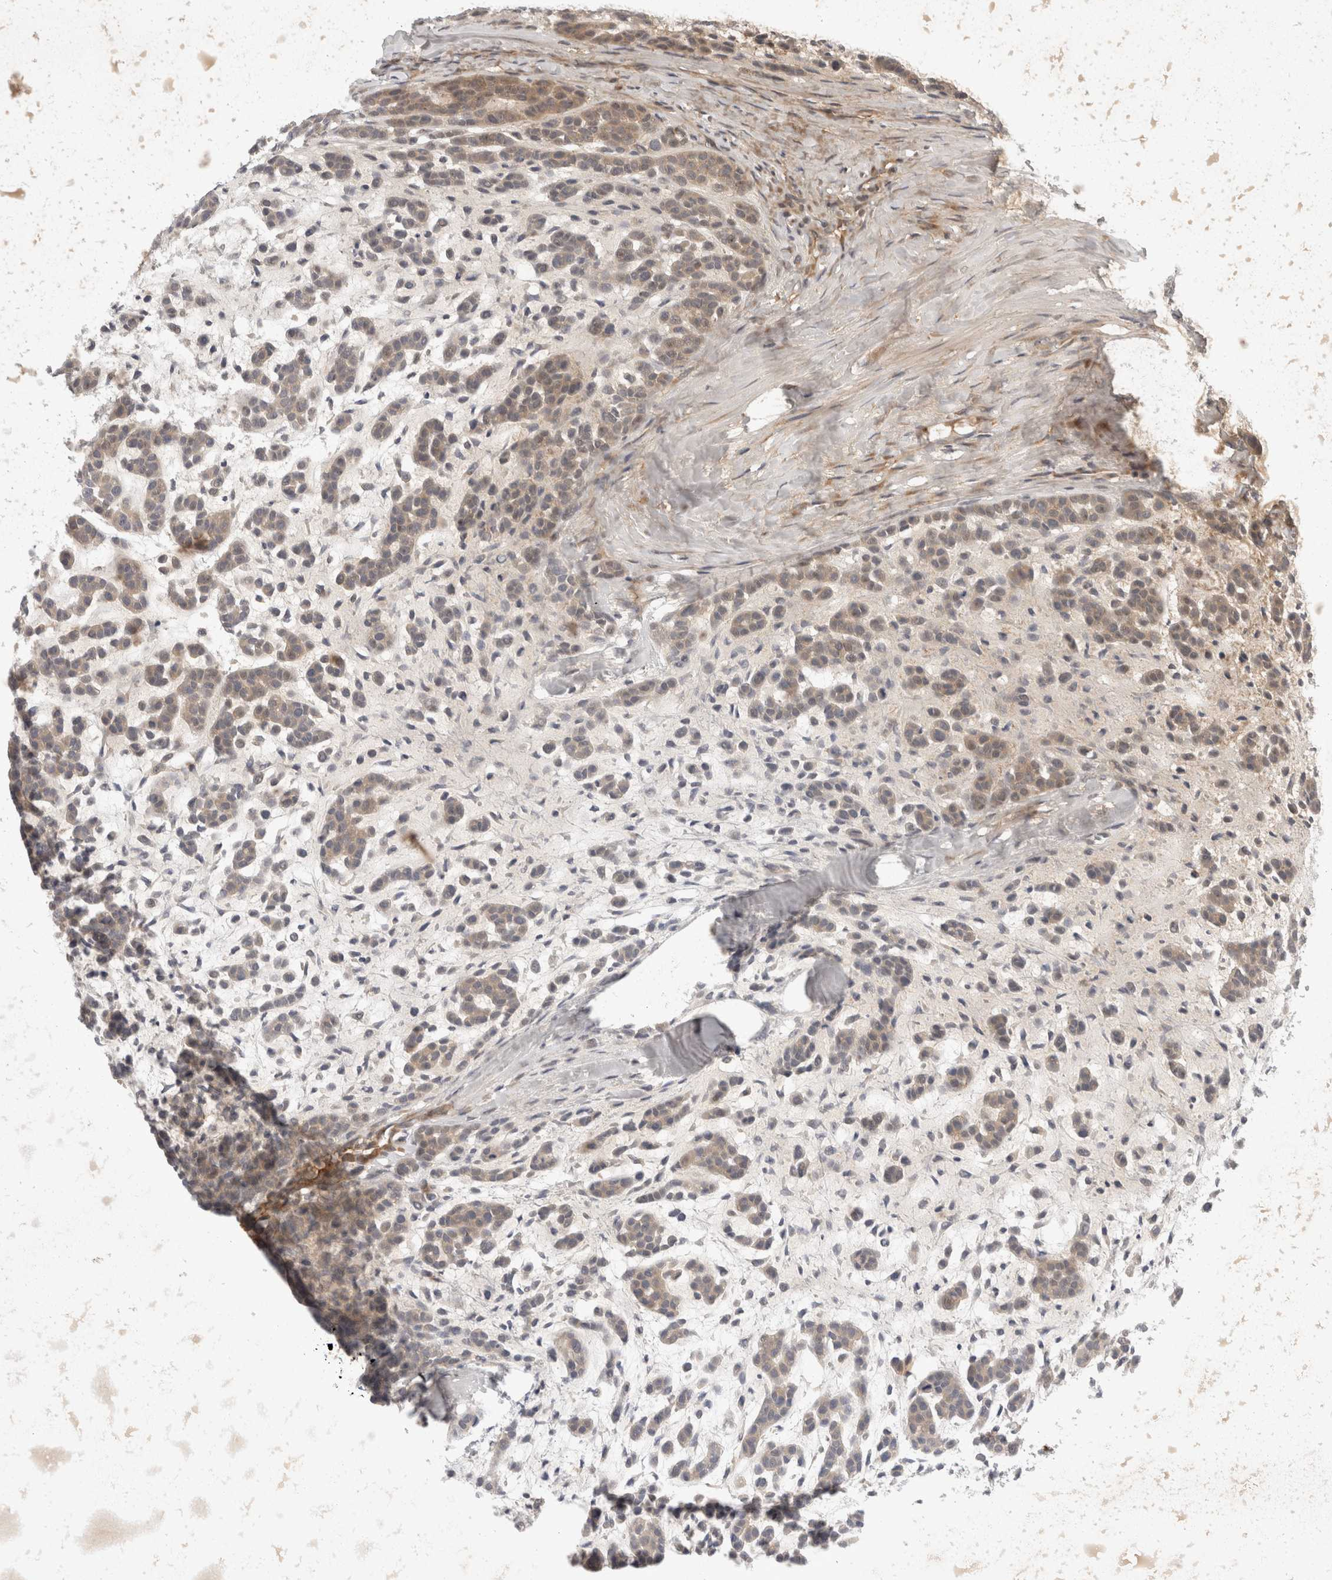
{"staining": {"intensity": "weak", "quantity": ">75%", "location": "cytoplasmic/membranous"}, "tissue": "head and neck cancer", "cell_type": "Tumor cells", "image_type": "cancer", "snomed": [{"axis": "morphology", "description": "Adenocarcinoma, NOS"}, {"axis": "morphology", "description": "Adenoma, NOS"}, {"axis": "topography", "description": "Head-Neck"}], "caption": "This photomicrograph exhibits immunohistochemistry (IHC) staining of adenoma (head and neck), with low weak cytoplasmic/membranous positivity in about >75% of tumor cells.", "gene": "EIF4G3", "patient": {"sex": "female", "age": 55}}